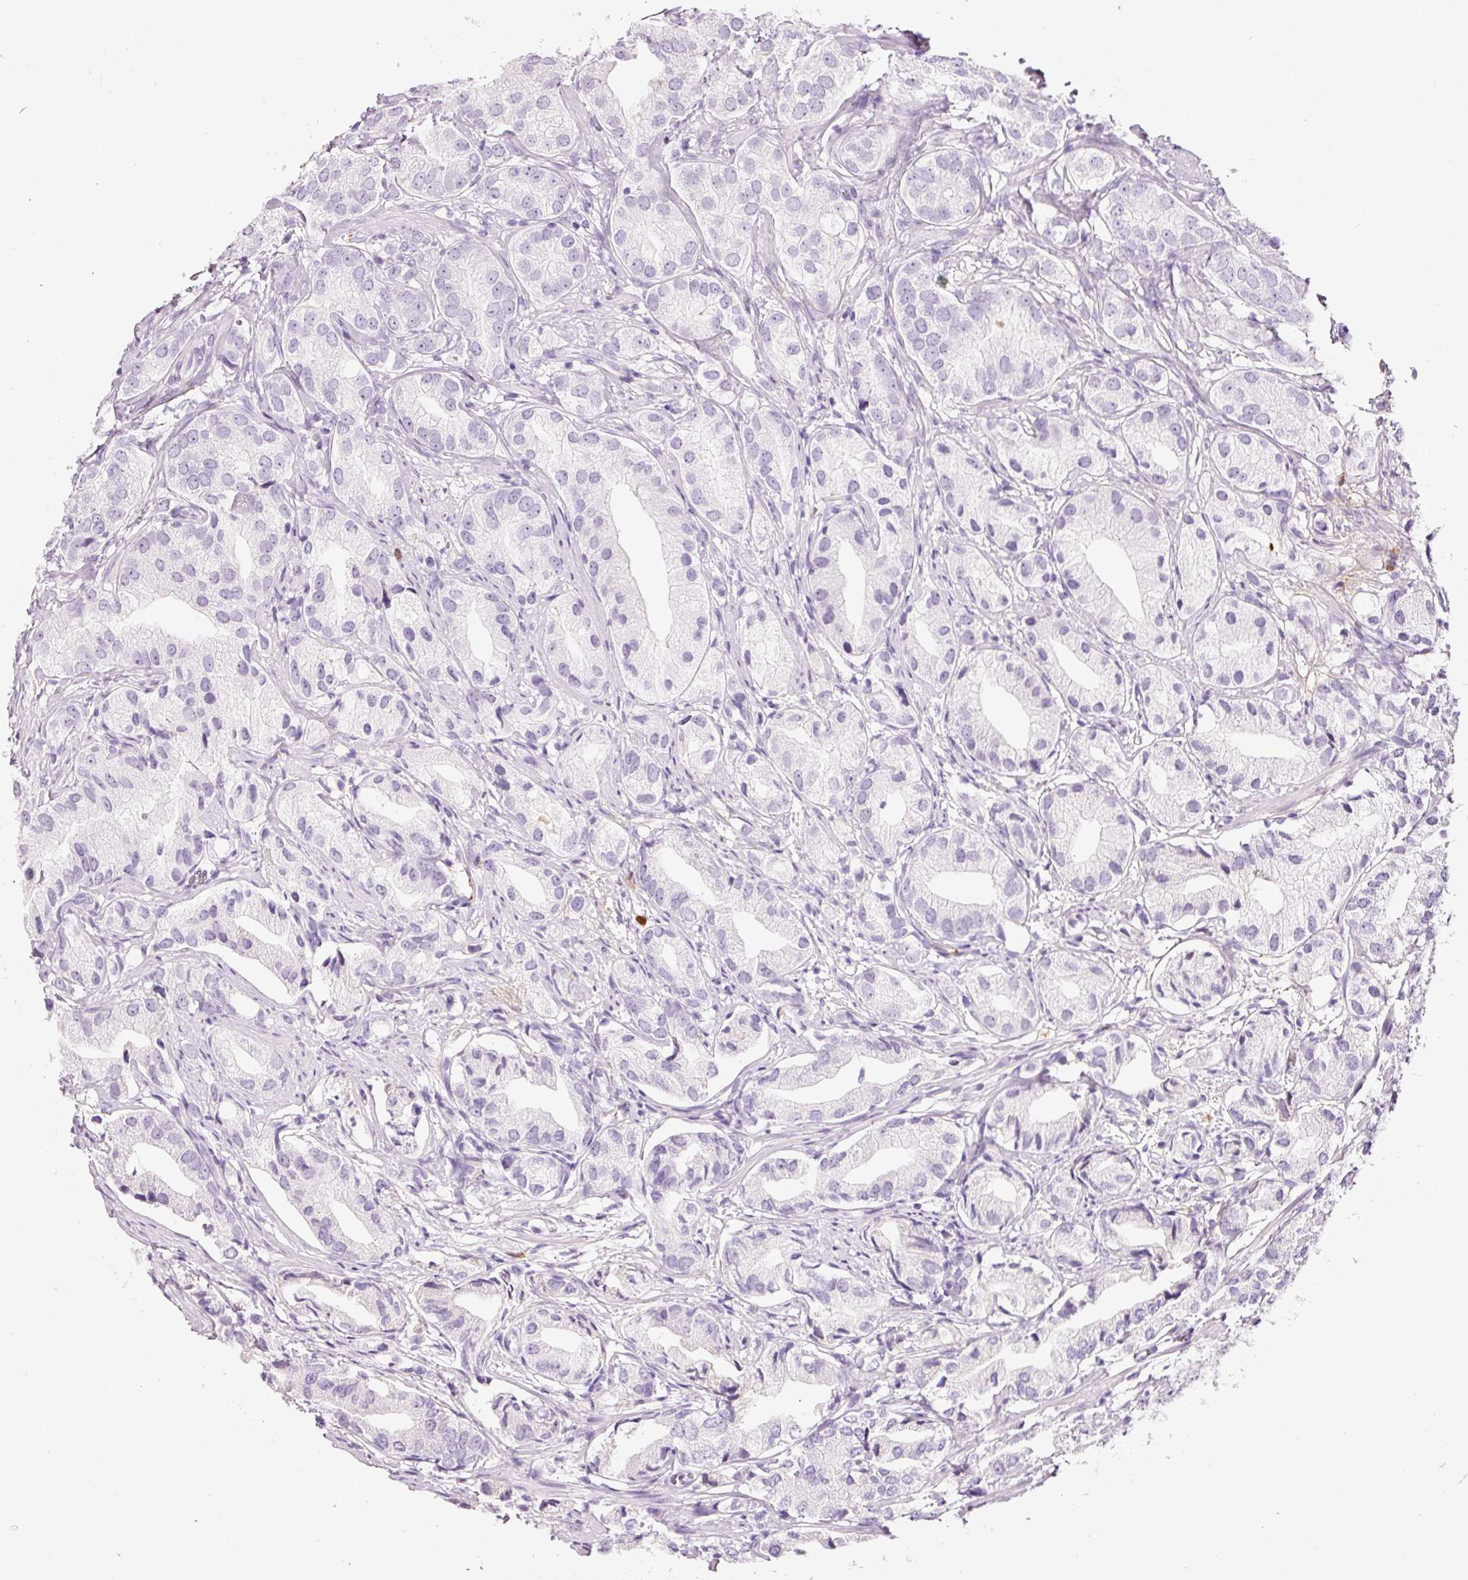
{"staining": {"intensity": "negative", "quantity": "none", "location": "none"}, "tissue": "prostate cancer", "cell_type": "Tumor cells", "image_type": "cancer", "snomed": [{"axis": "morphology", "description": "Adenocarcinoma, High grade"}, {"axis": "topography", "description": "Prostate"}], "caption": "An immunohistochemistry (IHC) histopathology image of high-grade adenocarcinoma (prostate) is shown. There is no staining in tumor cells of high-grade adenocarcinoma (prostate). (Brightfield microscopy of DAB immunohistochemistry at high magnification).", "gene": "KLF1", "patient": {"sex": "male", "age": 82}}